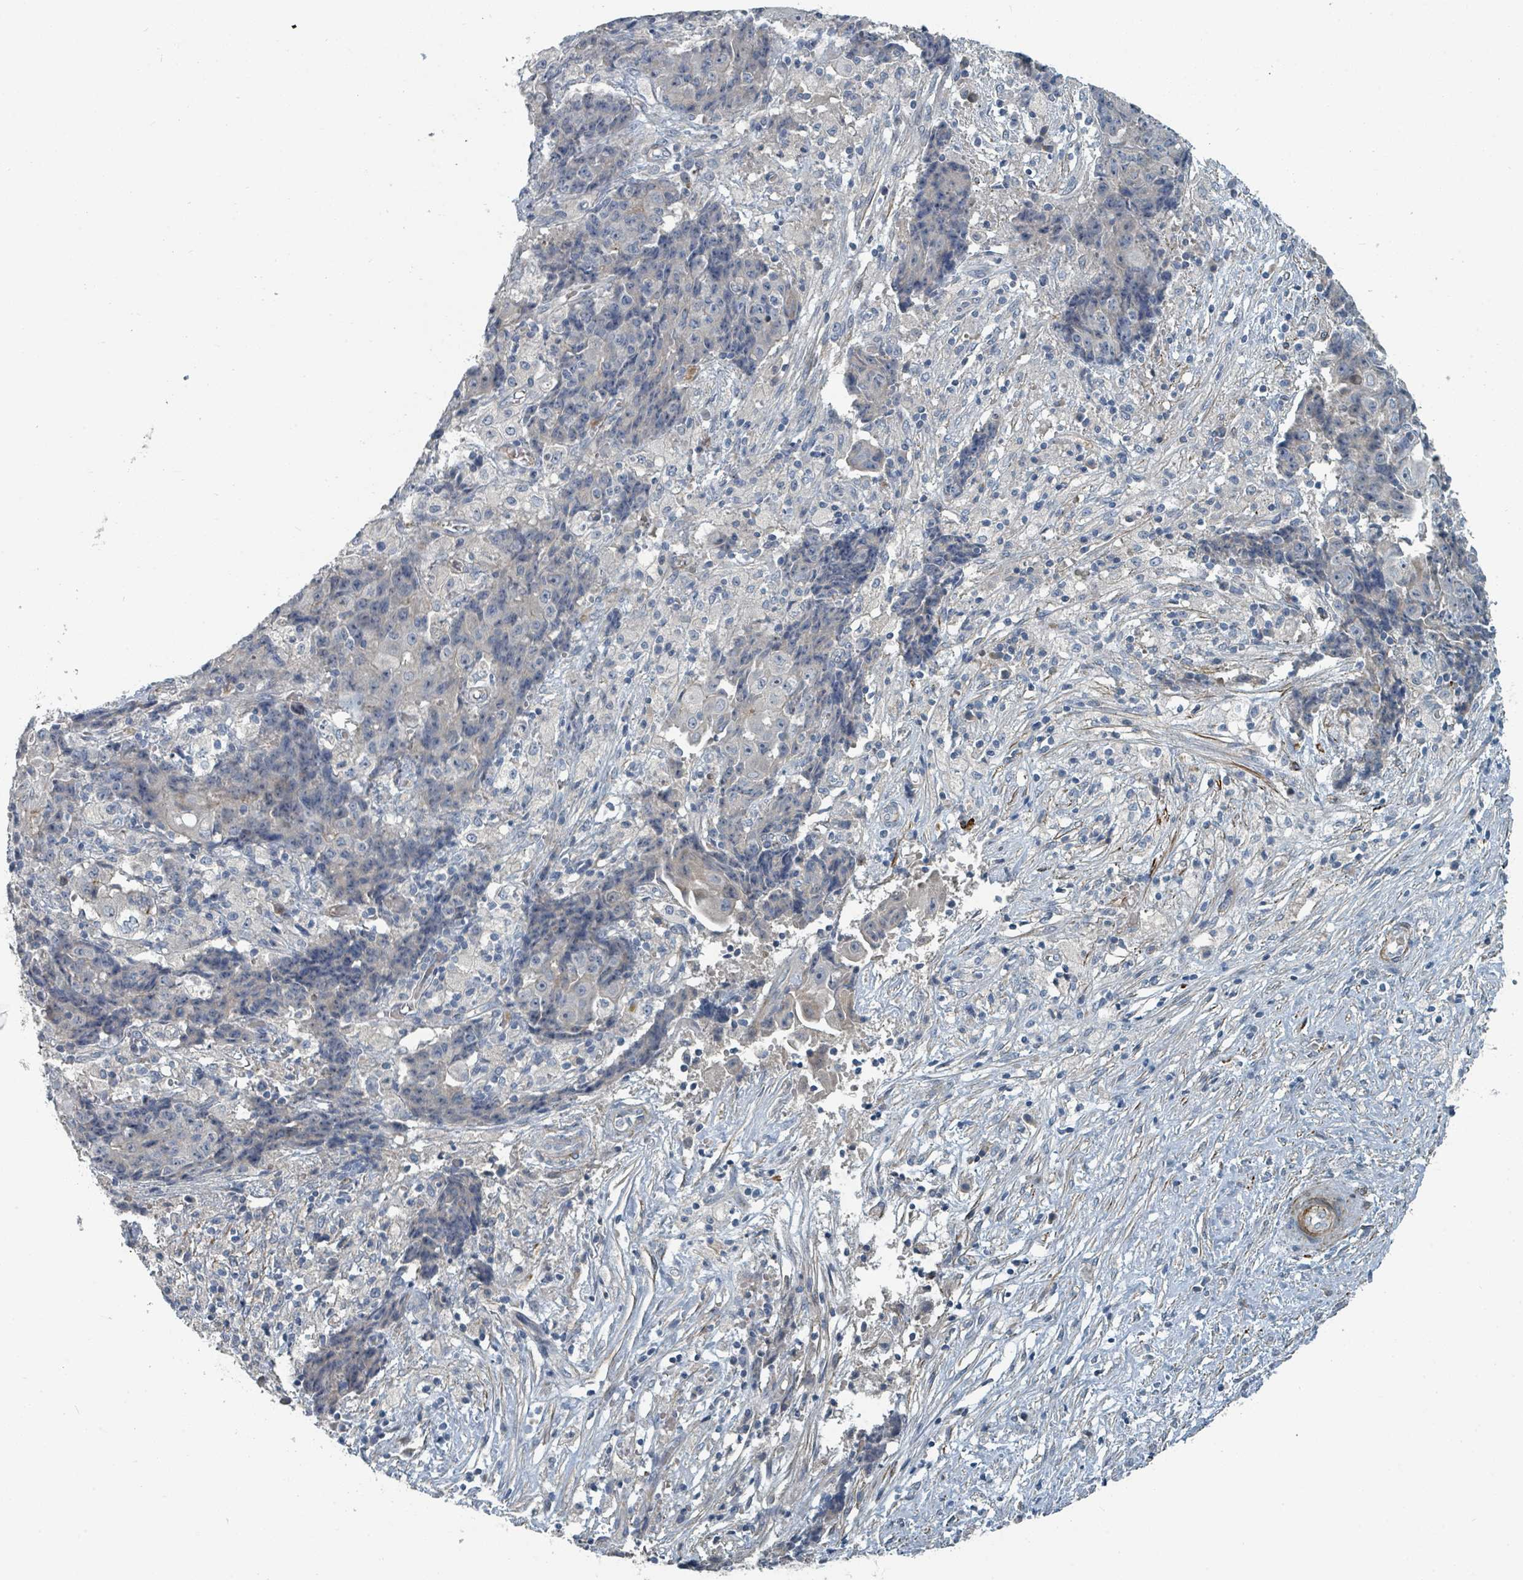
{"staining": {"intensity": "negative", "quantity": "none", "location": "none"}, "tissue": "ovarian cancer", "cell_type": "Tumor cells", "image_type": "cancer", "snomed": [{"axis": "morphology", "description": "Carcinoma, endometroid"}, {"axis": "topography", "description": "Ovary"}], "caption": "IHC histopathology image of neoplastic tissue: human ovarian cancer (endometroid carcinoma) stained with DAB displays no significant protein positivity in tumor cells. (IHC, brightfield microscopy, high magnification).", "gene": "SLC44A5", "patient": {"sex": "female", "age": 42}}